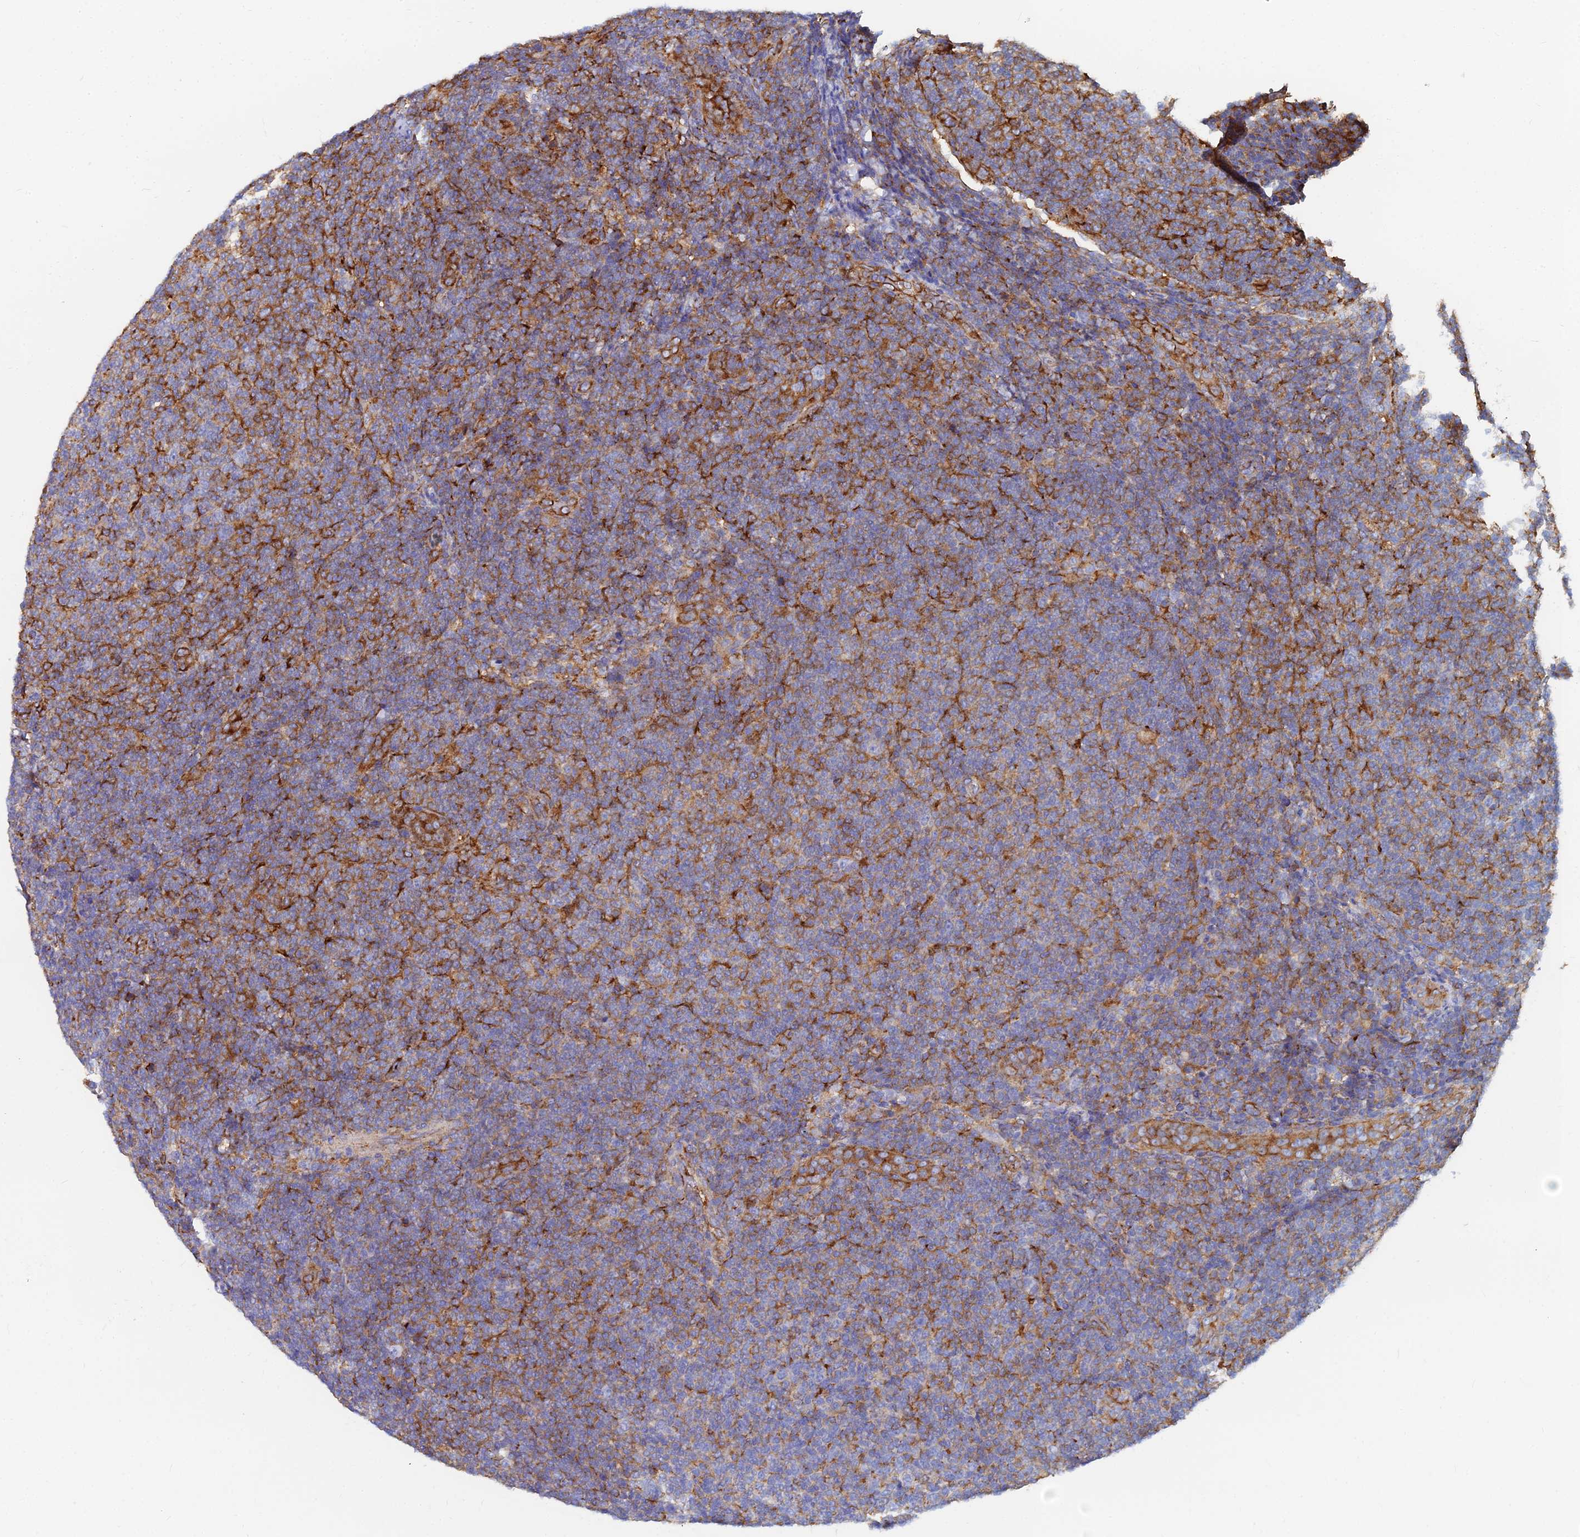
{"staining": {"intensity": "moderate", "quantity": "25%-75%", "location": "cytoplasmic/membranous"}, "tissue": "lymphoma", "cell_type": "Tumor cells", "image_type": "cancer", "snomed": [{"axis": "morphology", "description": "Malignant lymphoma, non-Hodgkin's type, Low grade"}, {"axis": "topography", "description": "Lymph node"}], "caption": "Immunohistochemistry (DAB (3,3'-diaminobenzidine)) staining of lymphoma reveals moderate cytoplasmic/membranous protein expression in about 25%-75% of tumor cells.", "gene": "GPR42", "patient": {"sex": "male", "age": 66}}